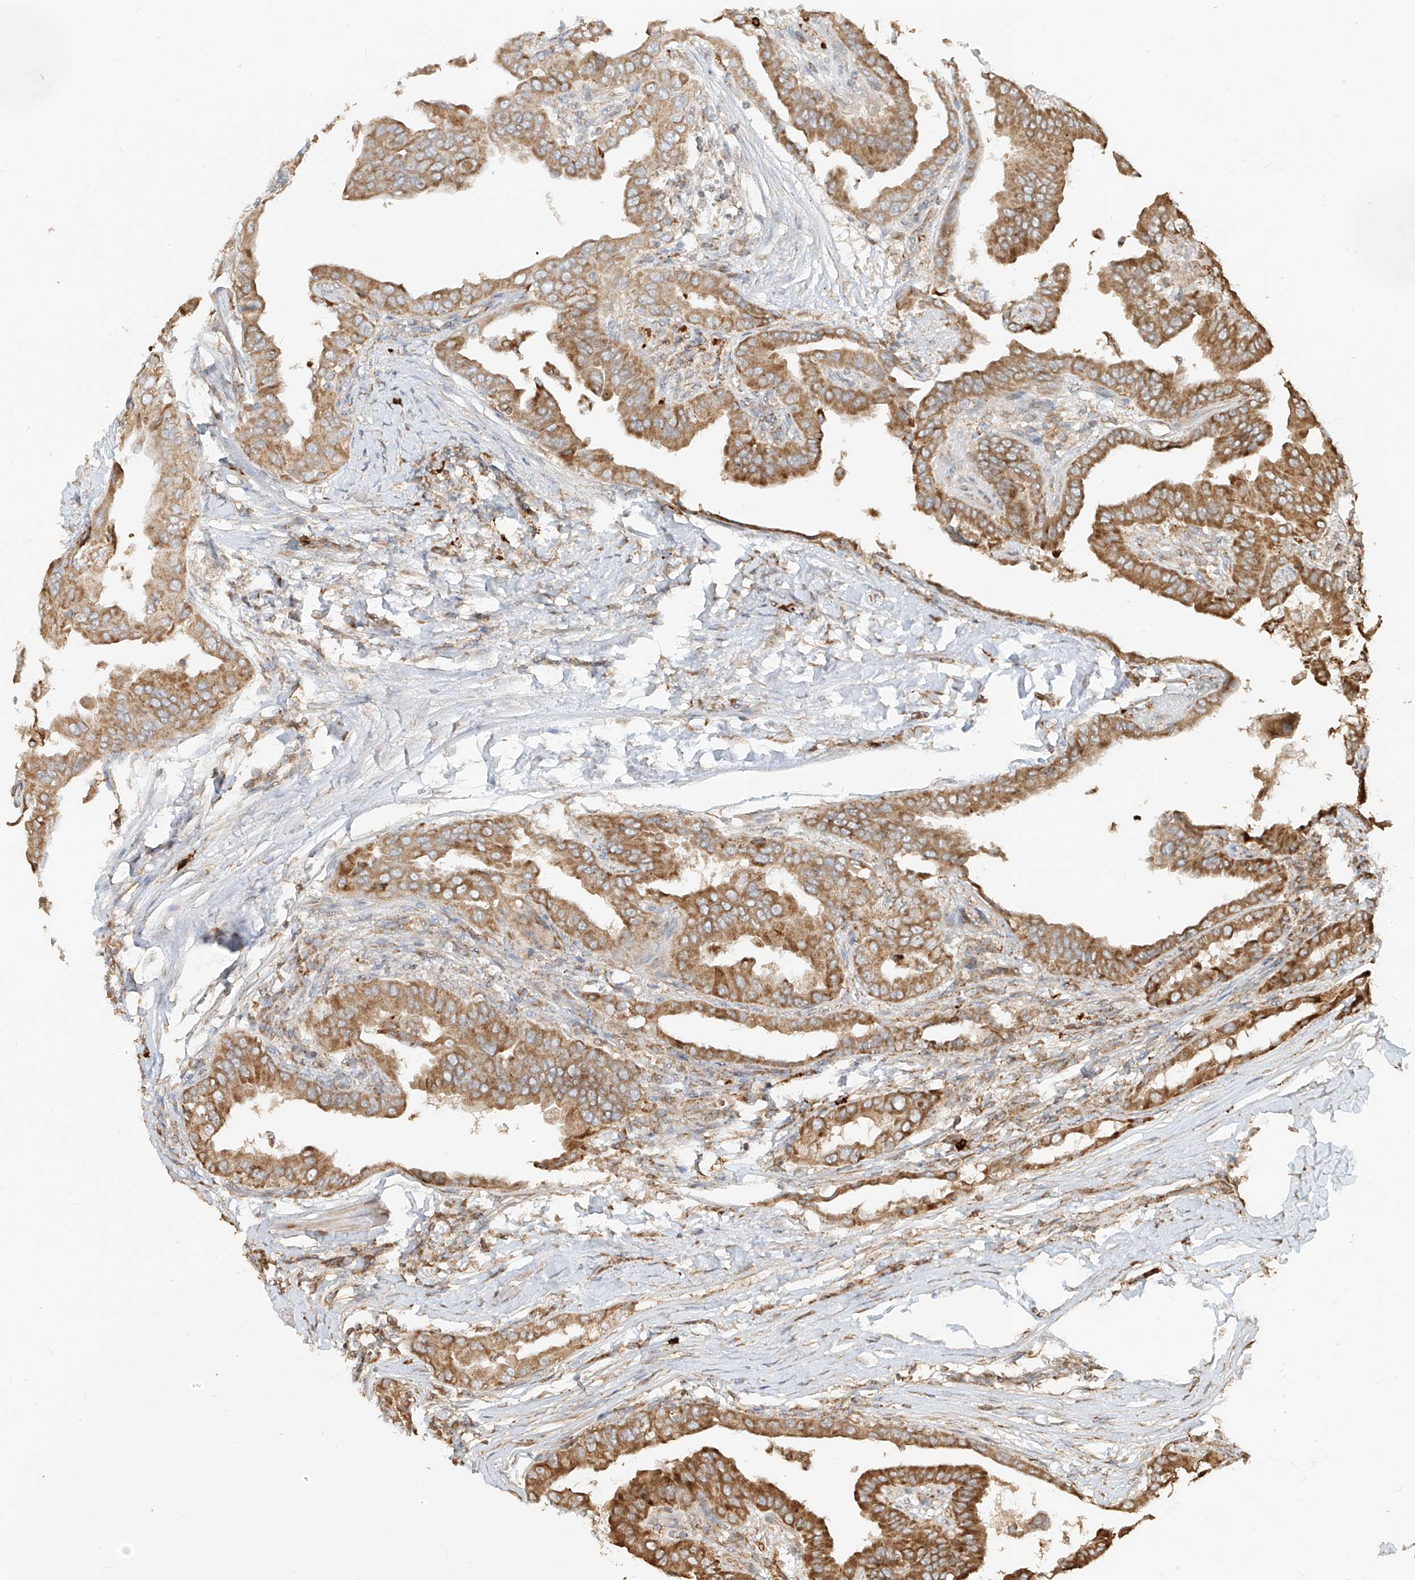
{"staining": {"intensity": "moderate", "quantity": ">75%", "location": "cytoplasmic/membranous"}, "tissue": "thyroid cancer", "cell_type": "Tumor cells", "image_type": "cancer", "snomed": [{"axis": "morphology", "description": "Papillary adenocarcinoma, NOS"}, {"axis": "topography", "description": "Thyroid gland"}], "caption": "This image reveals IHC staining of papillary adenocarcinoma (thyroid), with medium moderate cytoplasmic/membranous expression in approximately >75% of tumor cells.", "gene": "EFNB1", "patient": {"sex": "male", "age": 33}}